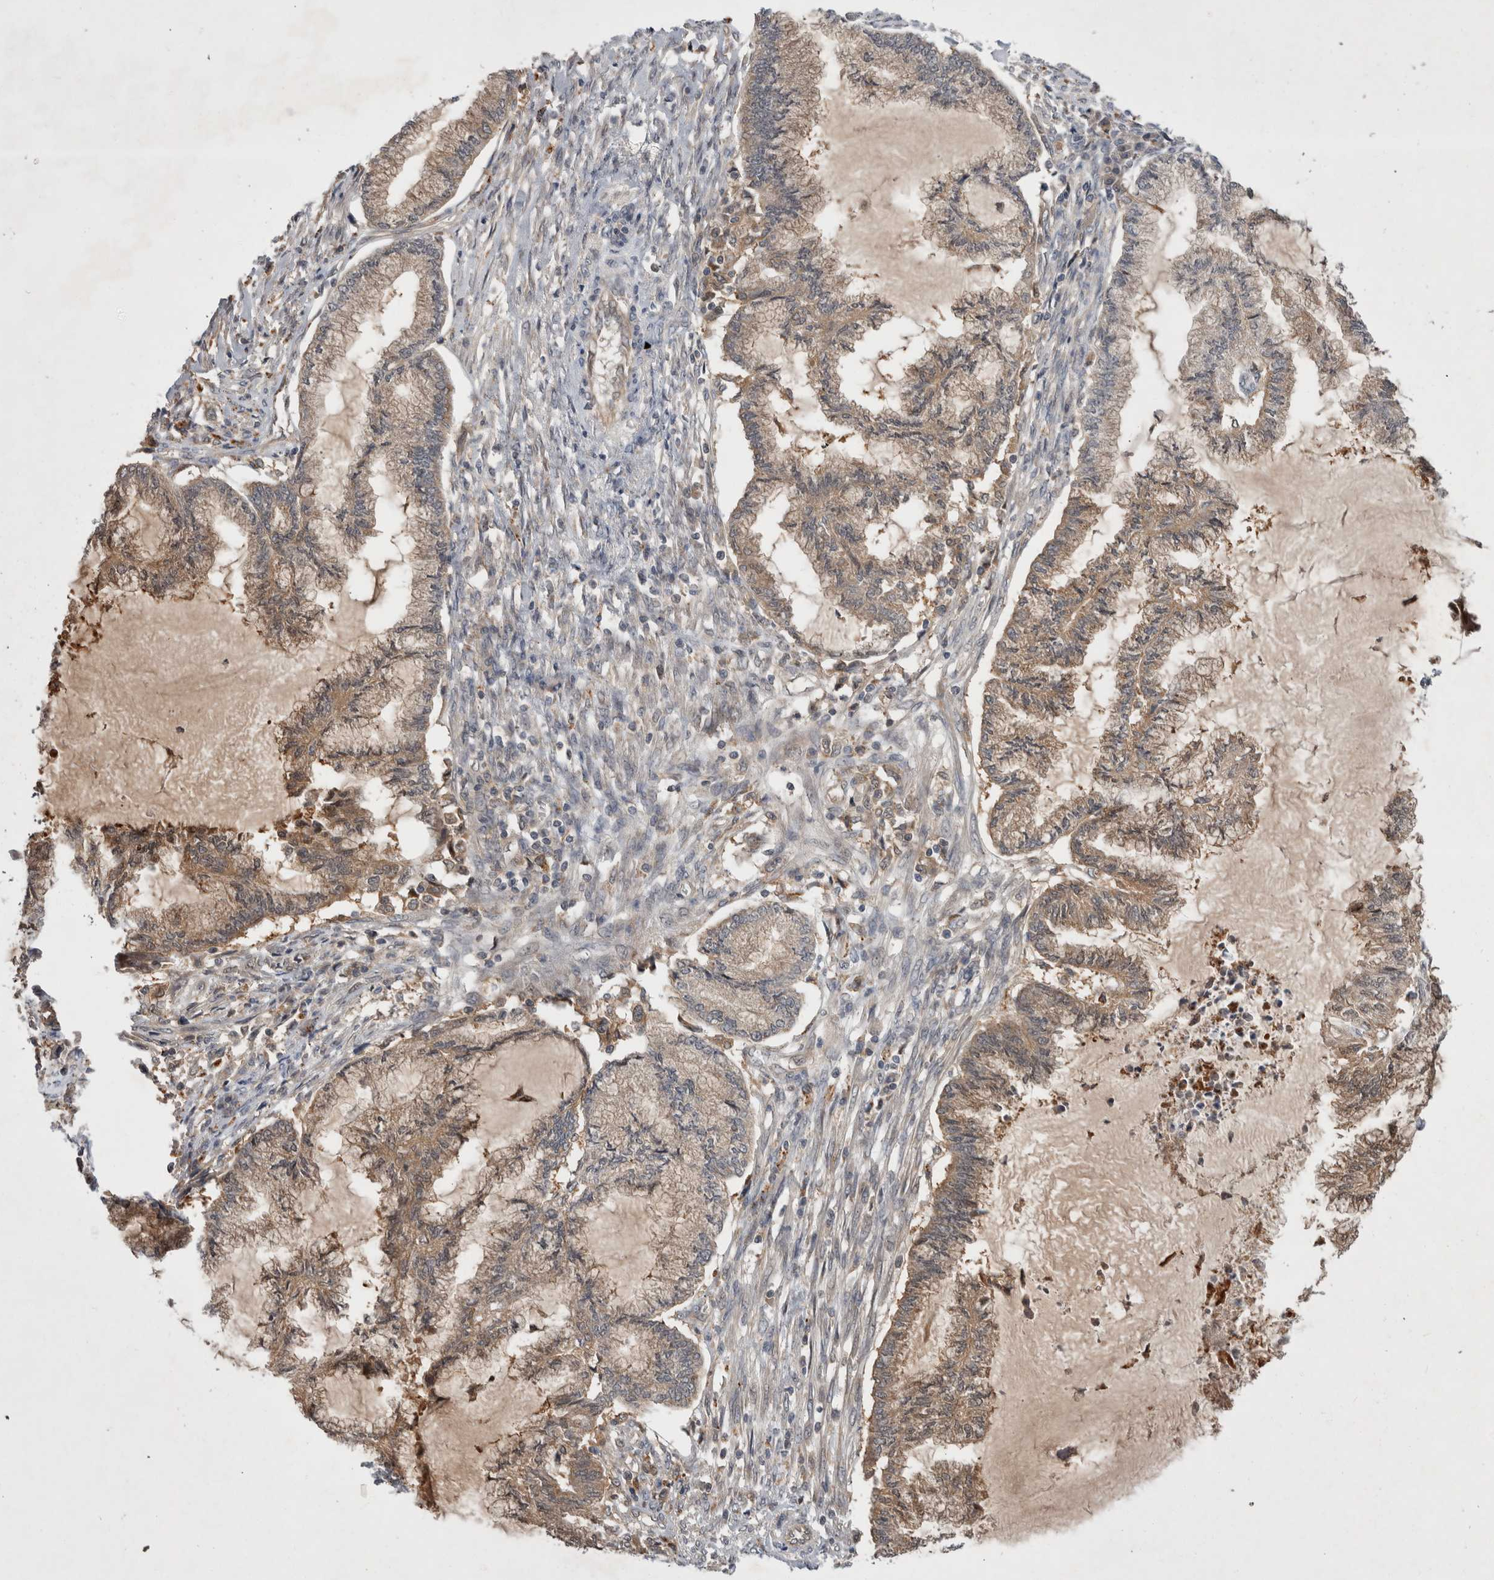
{"staining": {"intensity": "weak", "quantity": ">75%", "location": "cytoplasmic/membranous"}, "tissue": "endometrial cancer", "cell_type": "Tumor cells", "image_type": "cancer", "snomed": [{"axis": "morphology", "description": "Adenocarcinoma, NOS"}, {"axis": "topography", "description": "Endometrium"}], "caption": "DAB immunohistochemical staining of human adenocarcinoma (endometrial) reveals weak cytoplasmic/membranous protein positivity in approximately >75% of tumor cells.", "gene": "MRPL37", "patient": {"sex": "female", "age": 86}}